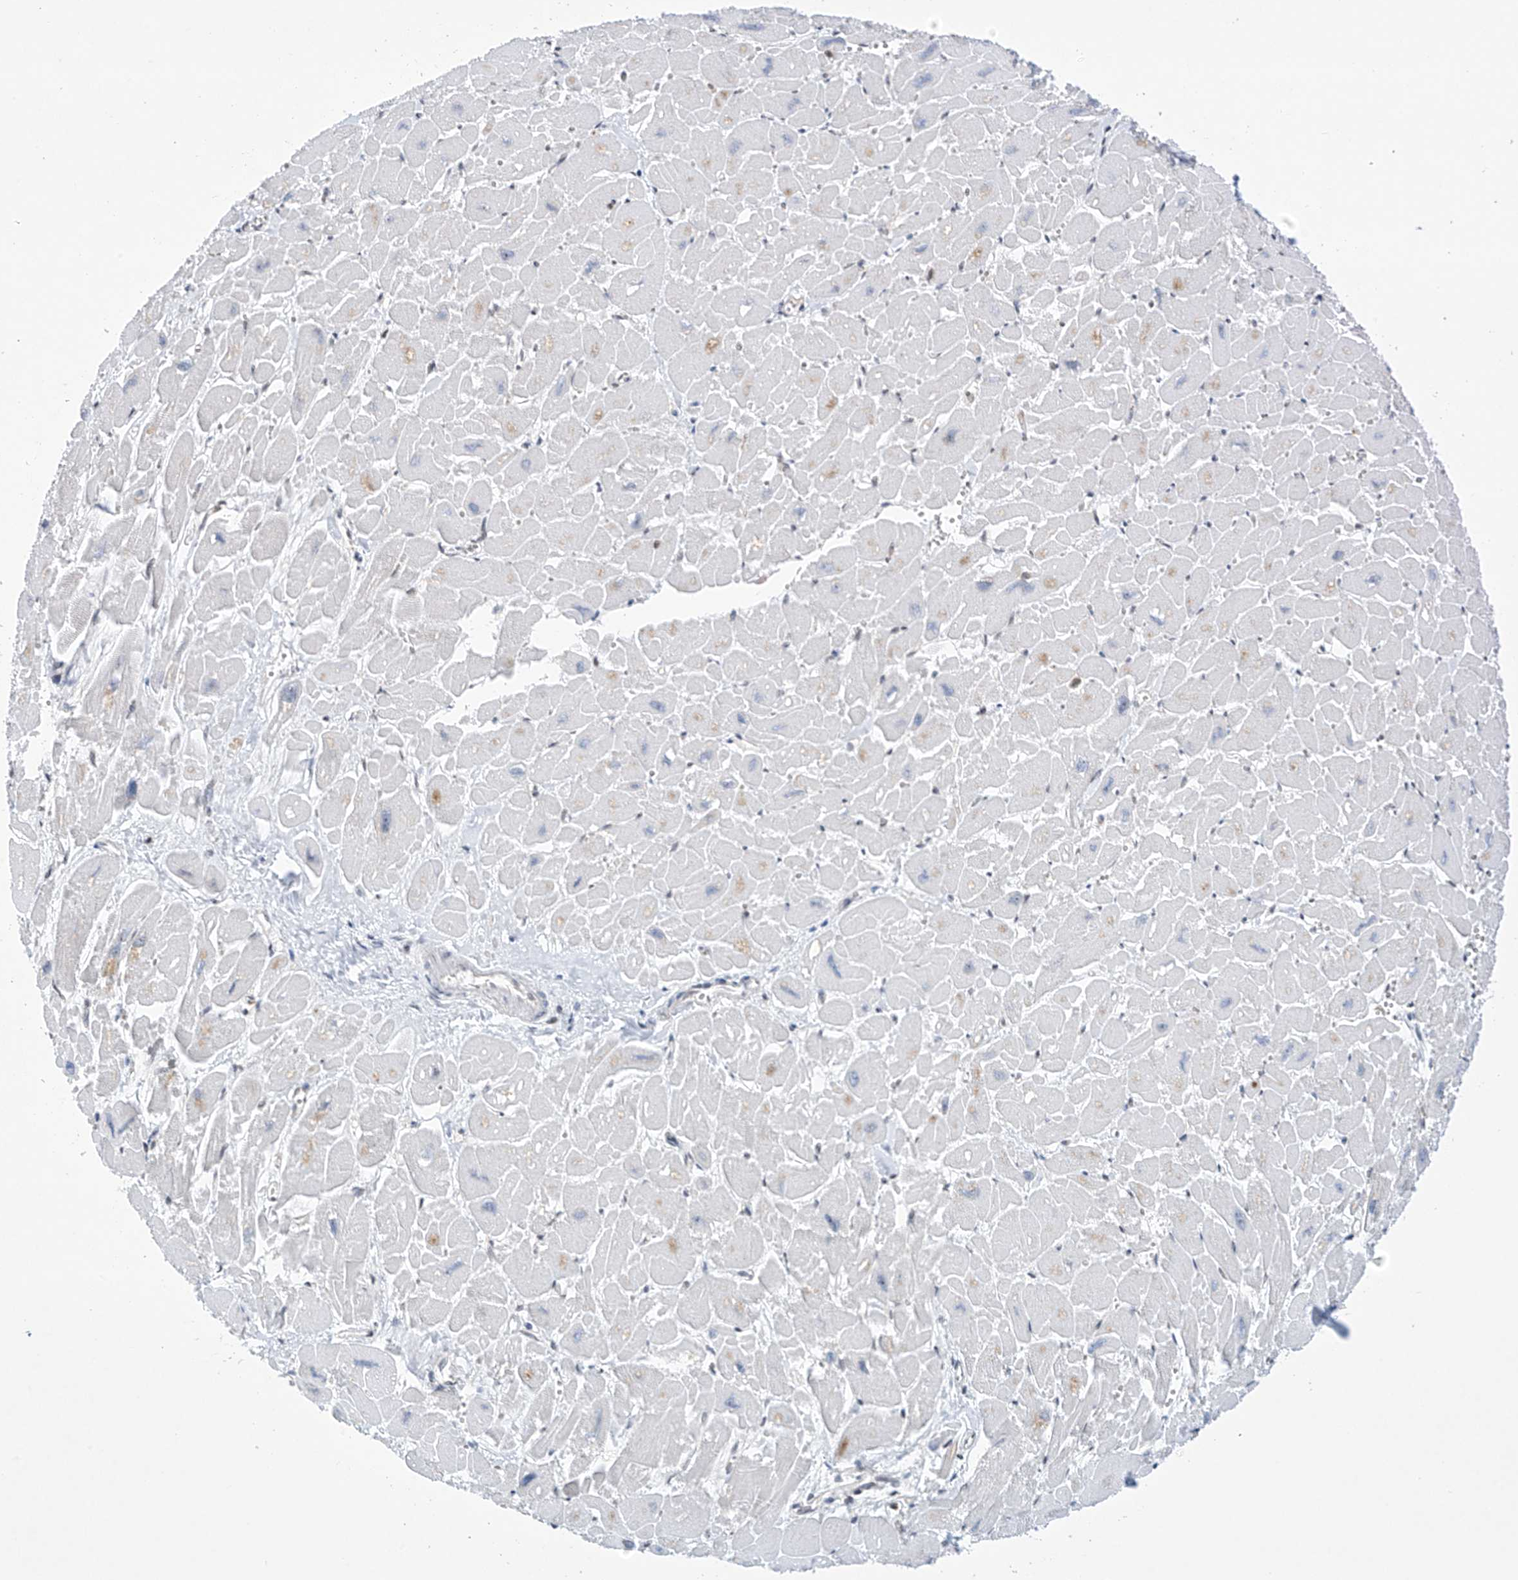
{"staining": {"intensity": "moderate", "quantity": "<25%", "location": "cytoplasmic/membranous"}, "tissue": "heart muscle", "cell_type": "Cardiomyocytes", "image_type": "normal", "snomed": [{"axis": "morphology", "description": "Normal tissue, NOS"}, {"axis": "topography", "description": "Heart"}], "caption": "About <25% of cardiomyocytes in normal human heart muscle show moderate cytoplasmic/membranous protein positivity as visualized by brown immunohistochemical staining.", "gene": "MSL3", "patient": {"sex": "male", "age": 54}}